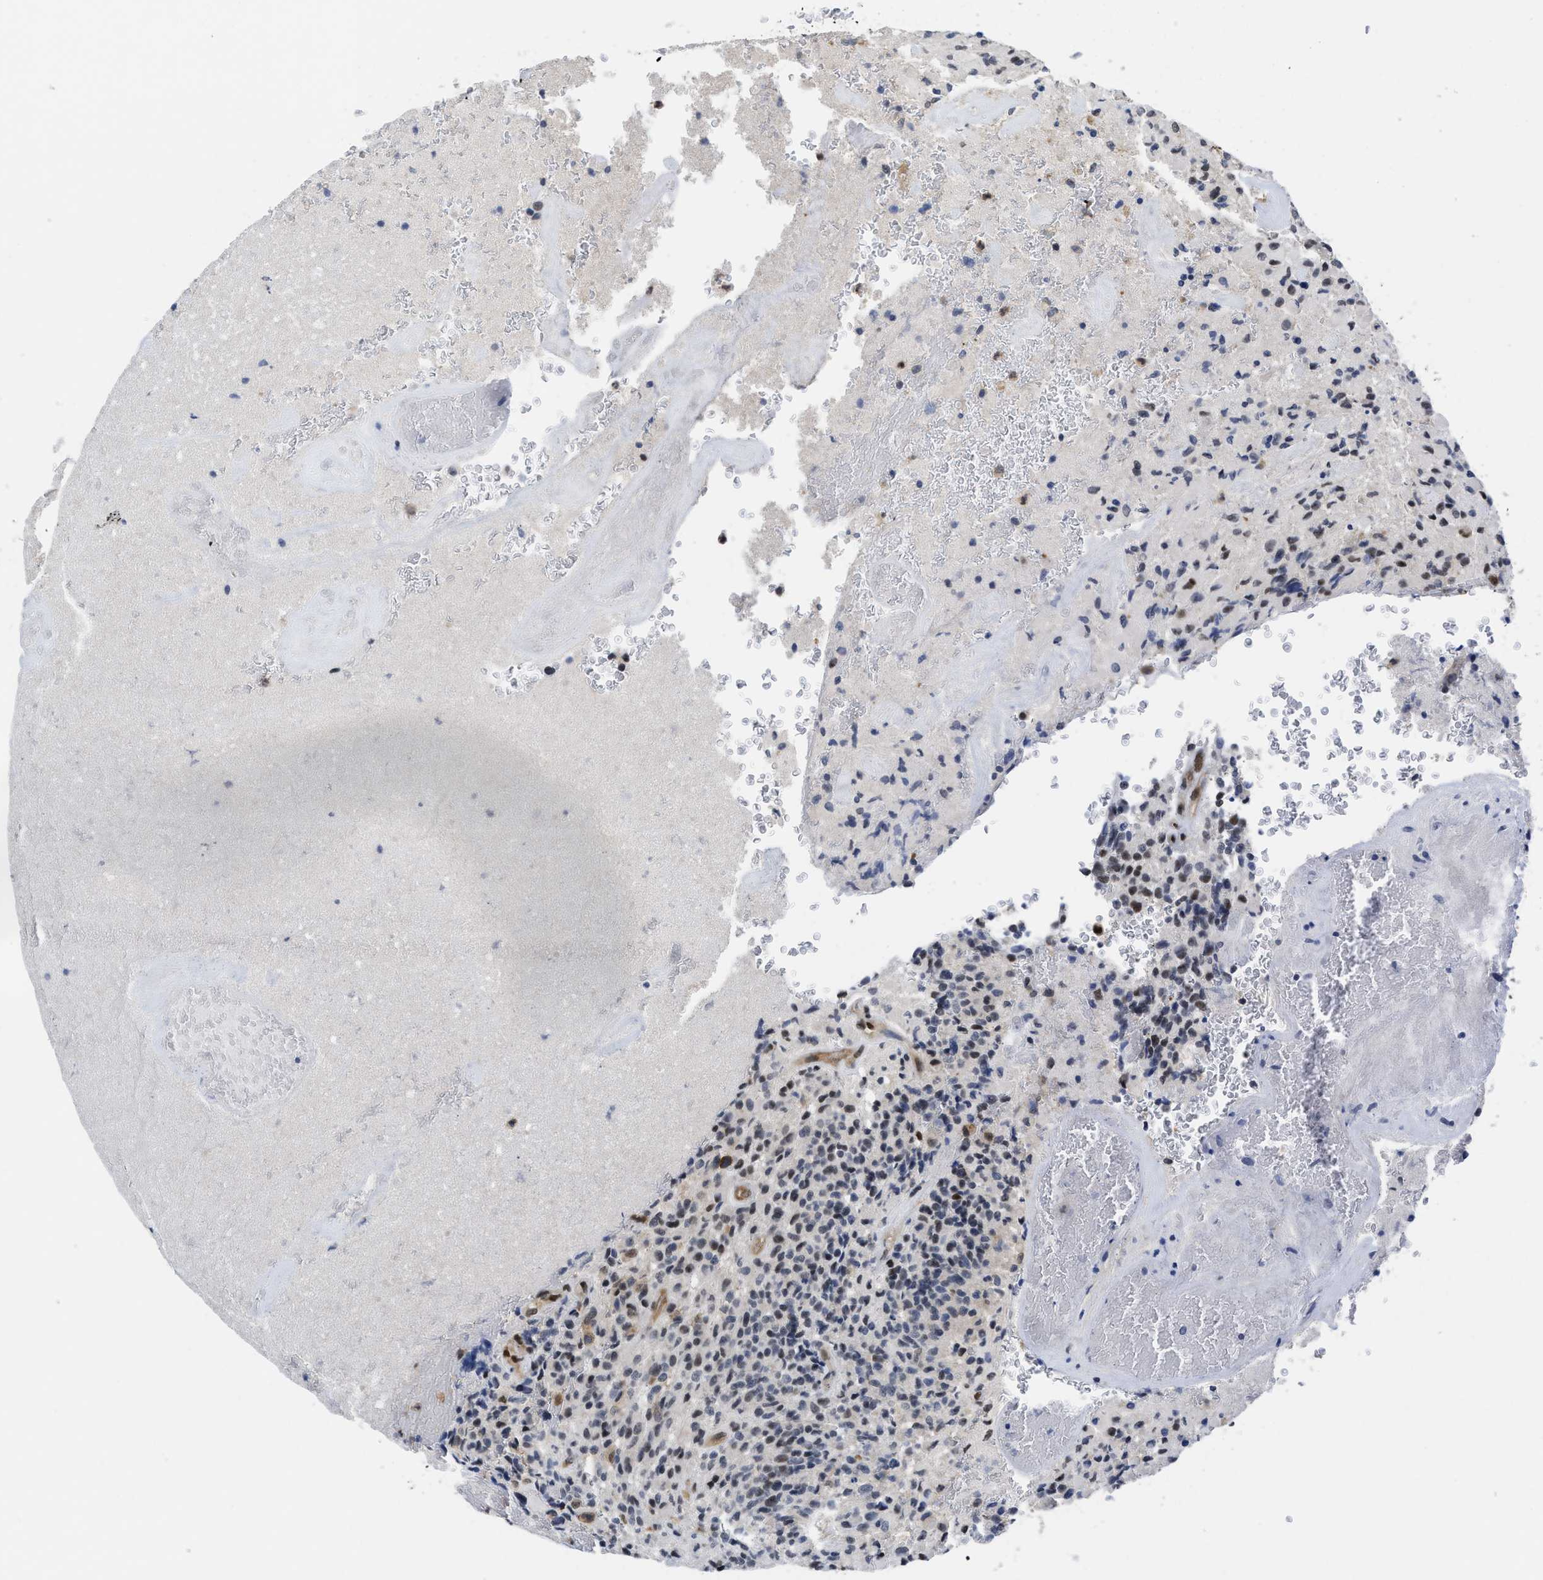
{"staining": {"intensity": "moderate", "quantity": "<25%", "location": "nuclear"}, "tissue": "glioma", "cell_type": "Tumor cells", "image_type": "cancer", "snomed": [{"axis": "morphology", "description": "Glioma, malignant, High grade"}, {"axis": "topography", "description": "Brain"}], "caption": "Tumor cells display moderate nuclear staining in about <25% of cells in malignant high-grade glioma.", "gene": "HIF1A", "patient": {"sex": "male", "age": 71}}